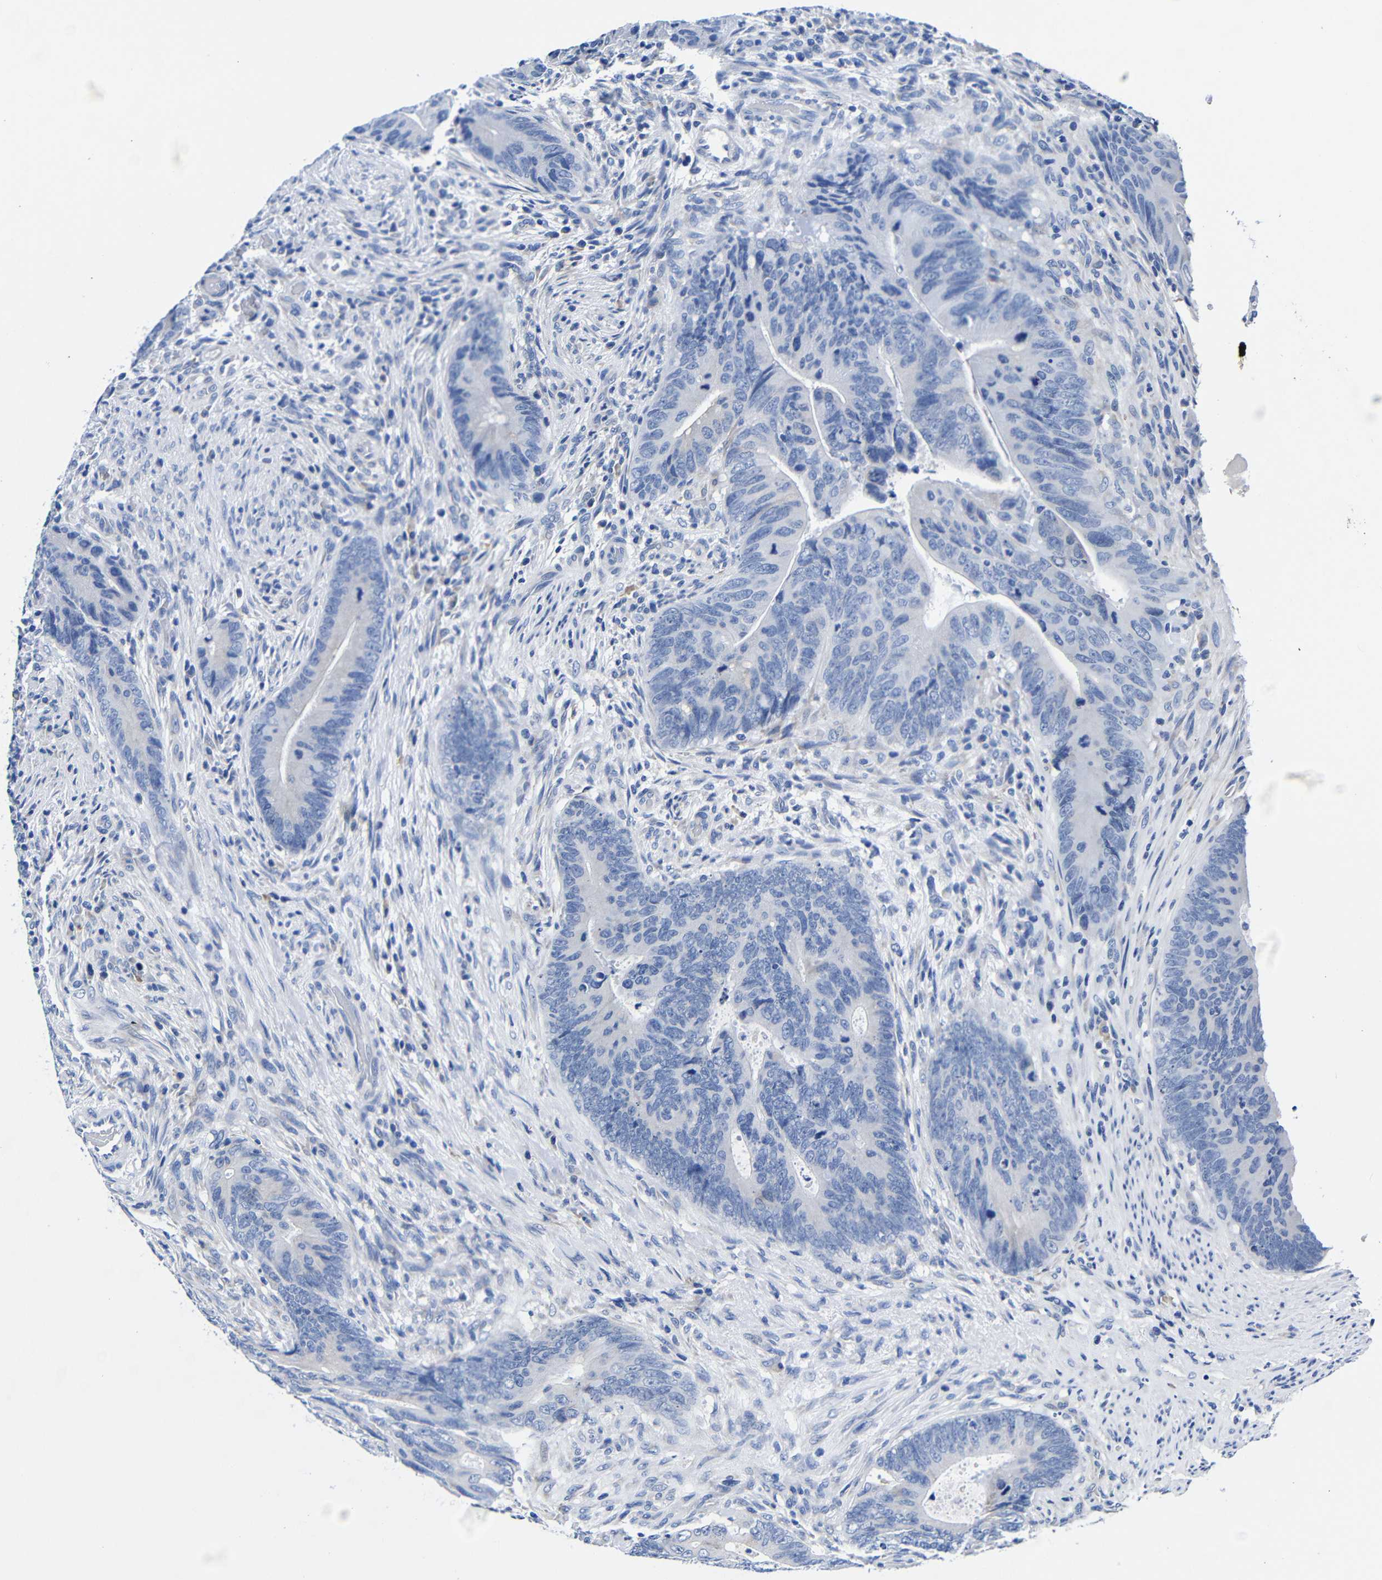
{"staining": {"intensity": "negative", "quantity": "none", "location": "none"}, "tissue": "colorectal cancer", "cell_type": "Tumor cells", "image_type": "cancer", "snomed": [{"axis": "morphology", "description": "Normal tissue, NOS"}, {"axis": "morphology", "description": "Adenocarcinoma, NOS"}, {"axis": "topography", "description": "Colon"}], "caption": "A photomicrograph of colorectal adenocarcinoma stained for a protein exhibits no brown staining in tumor cells.", "gene": "CLEC4G", "patient": {"sex": "male", "age": 56}}